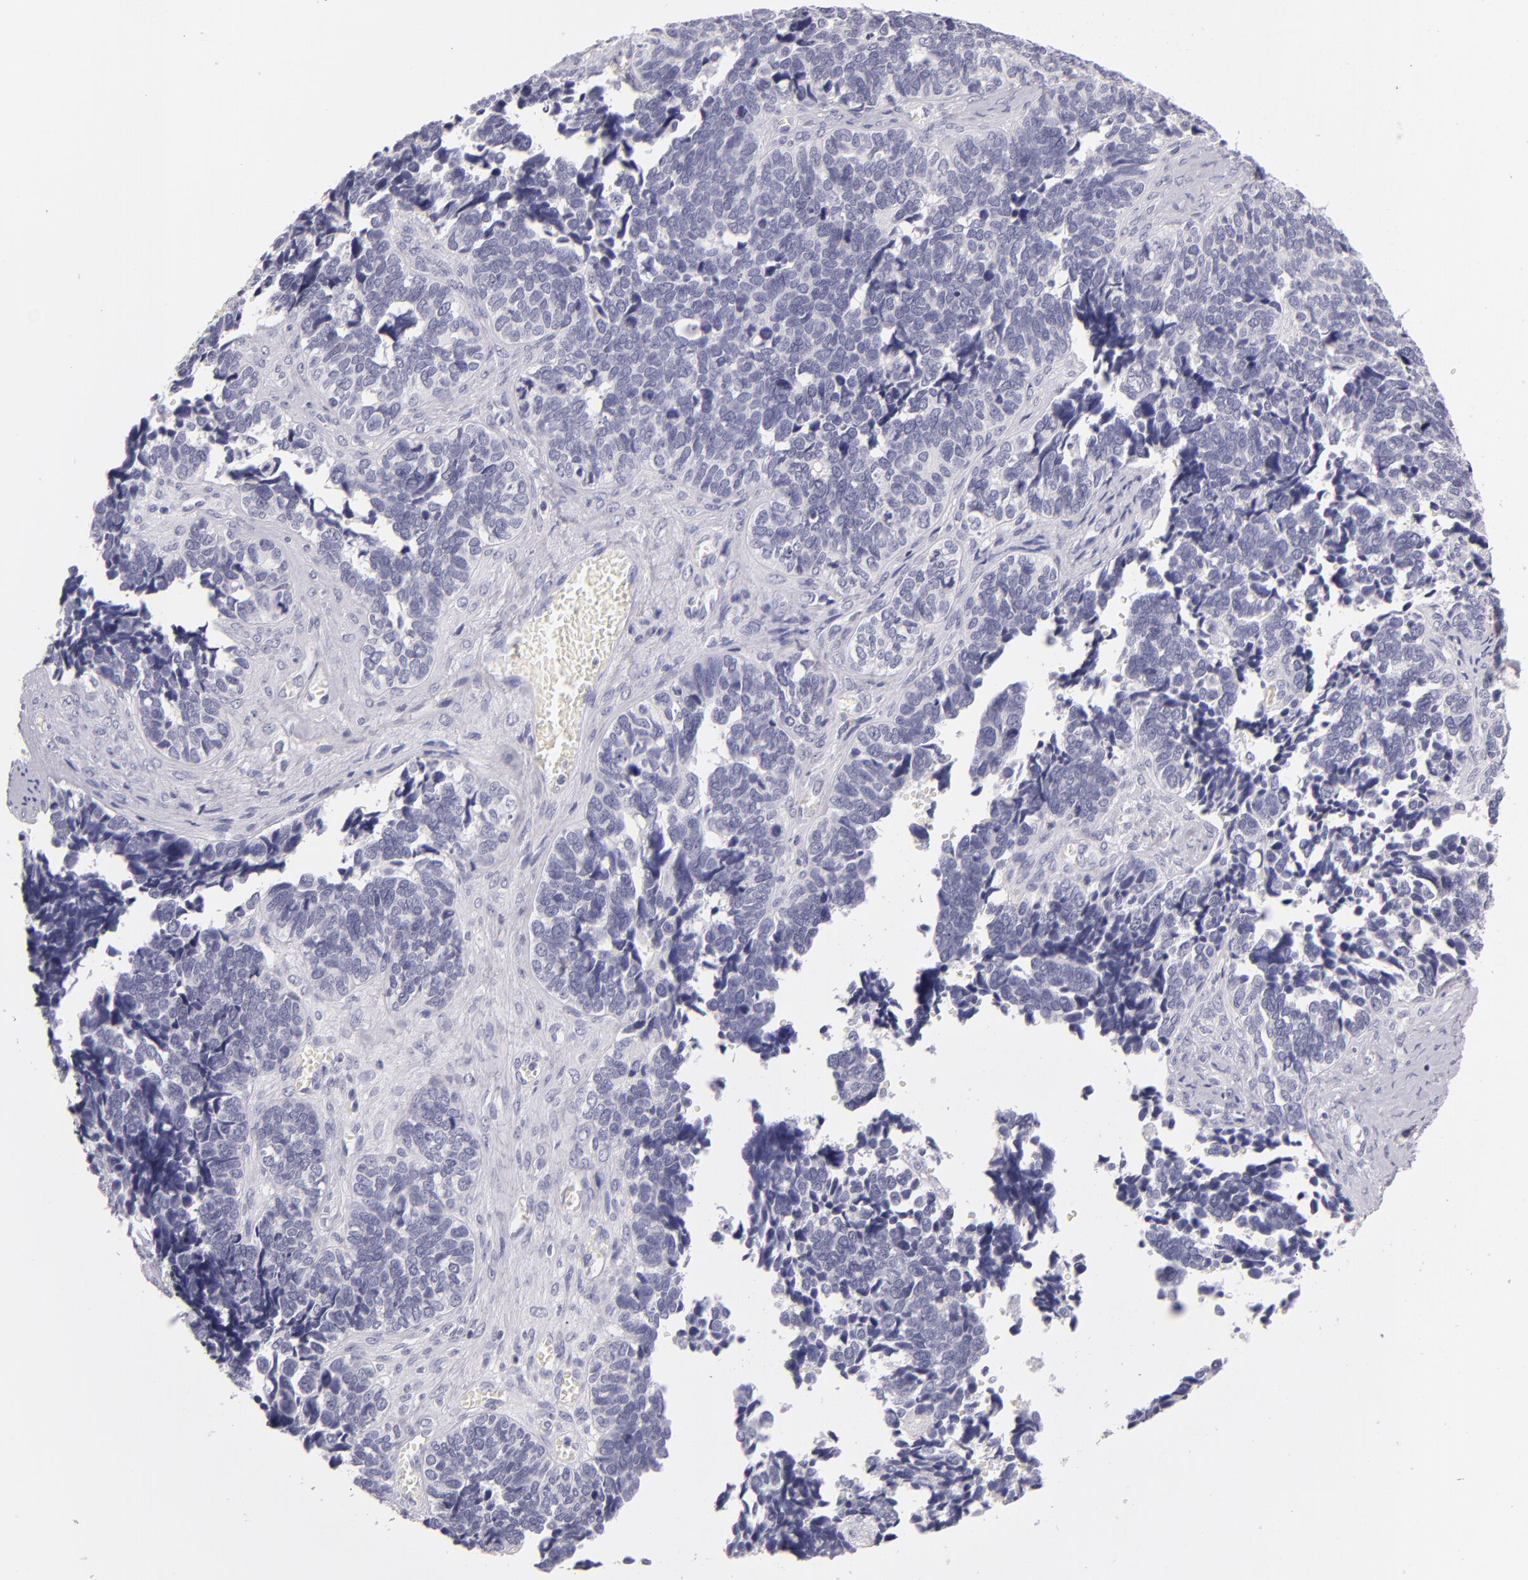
{"staining": {"intensity": "negative", "quantity": "none", "location": "none"}, "tissue": "ovarian cancer", "cell_type": "Tumor cells", "image_type": "cancer", "snomed": [{"axis": "morphology", "description": "Cystadenocarcinoma, serous, NOS"}, {"axis": "topography", "description": "Ovary"}], "caption": "Immunohistochemical staining of ovarian serous cystadenocarcinoma exhibits no significant positivity in tumor cells. The staining is performed using DAB (3,3'-diaminobenzidine) brown chromogen with nuclei counter-stained in using hematoxylin.", "gene": "CD48", "patient": {"sex": "female", "age": 77}}